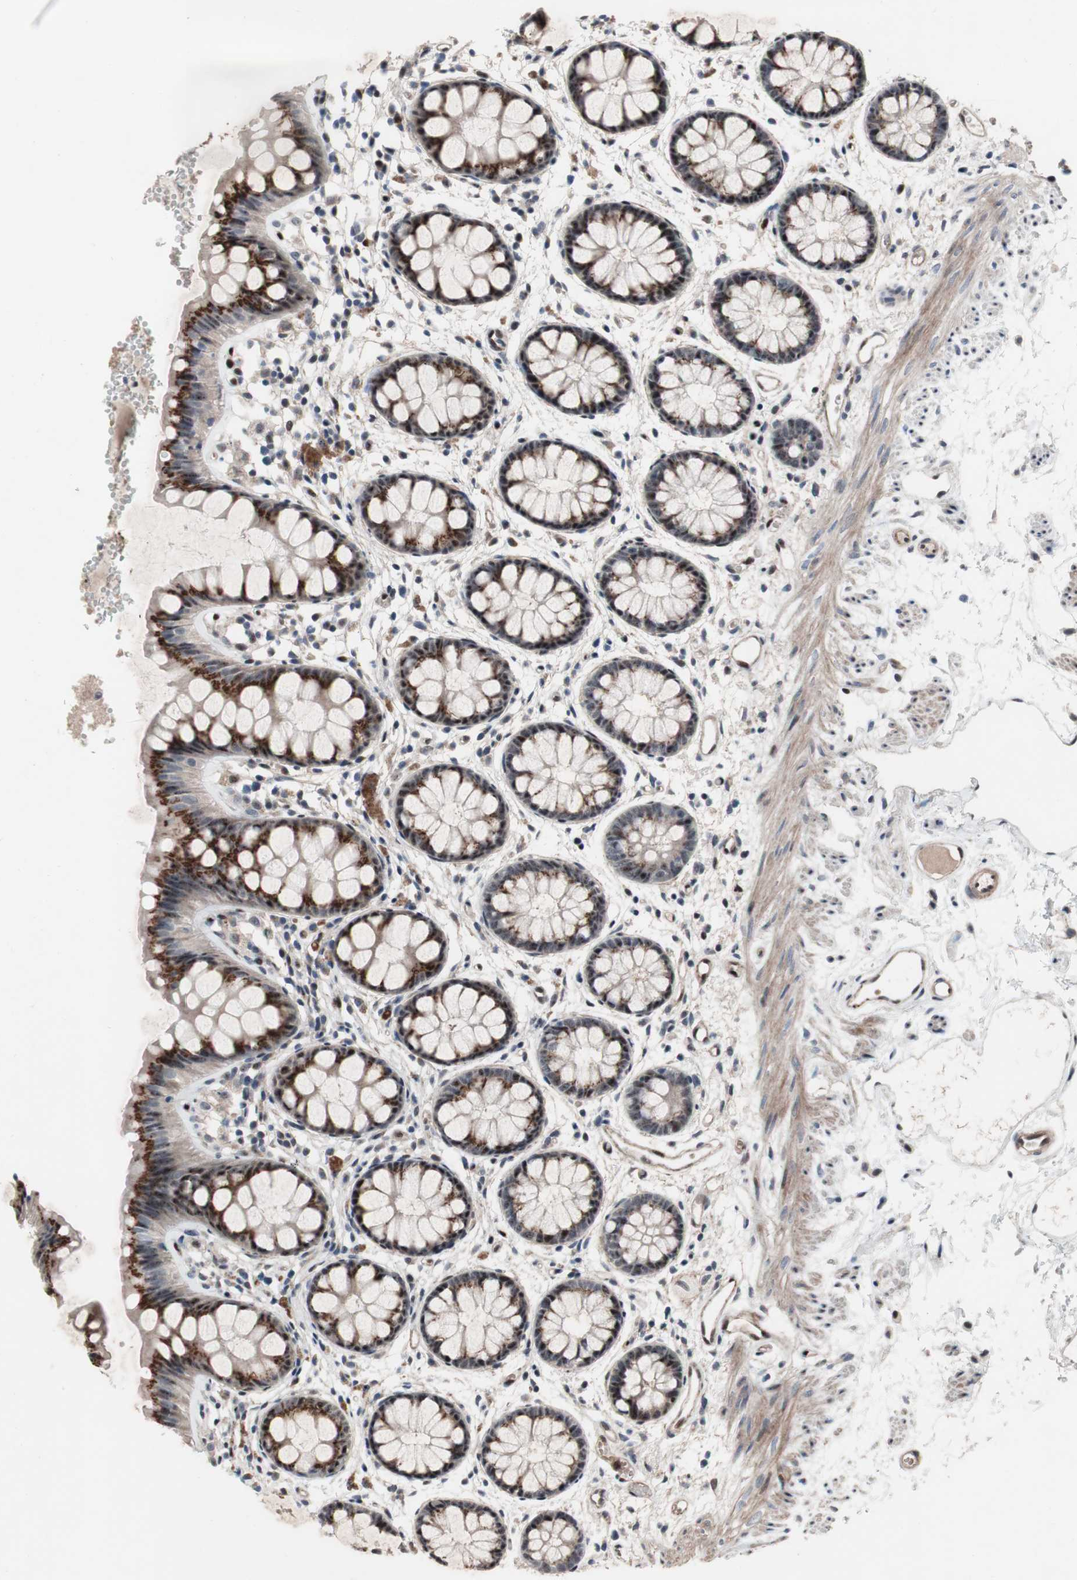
{"staining": {"intensity": "moderate", "quantity": ">75%", "location": "cytoplasmic/membranous,nuclear"}, "tissue": "rectum", "cell_type": "Glandular cells", "image_type": "normal", "snomed": [{"axis": "morphology", "description": "Normal tissue, NOS"}, {"axis": "topography", "description": "Rectum"}], "caption": "The micrograph reveals staining of unremarkable rectum, revealing moderate cytoplasmic/membranous,nuclear protein staining (brown color) within glandular cells.", "gene": "PINX1", "patient": {"sex": "female", "age": 66}}